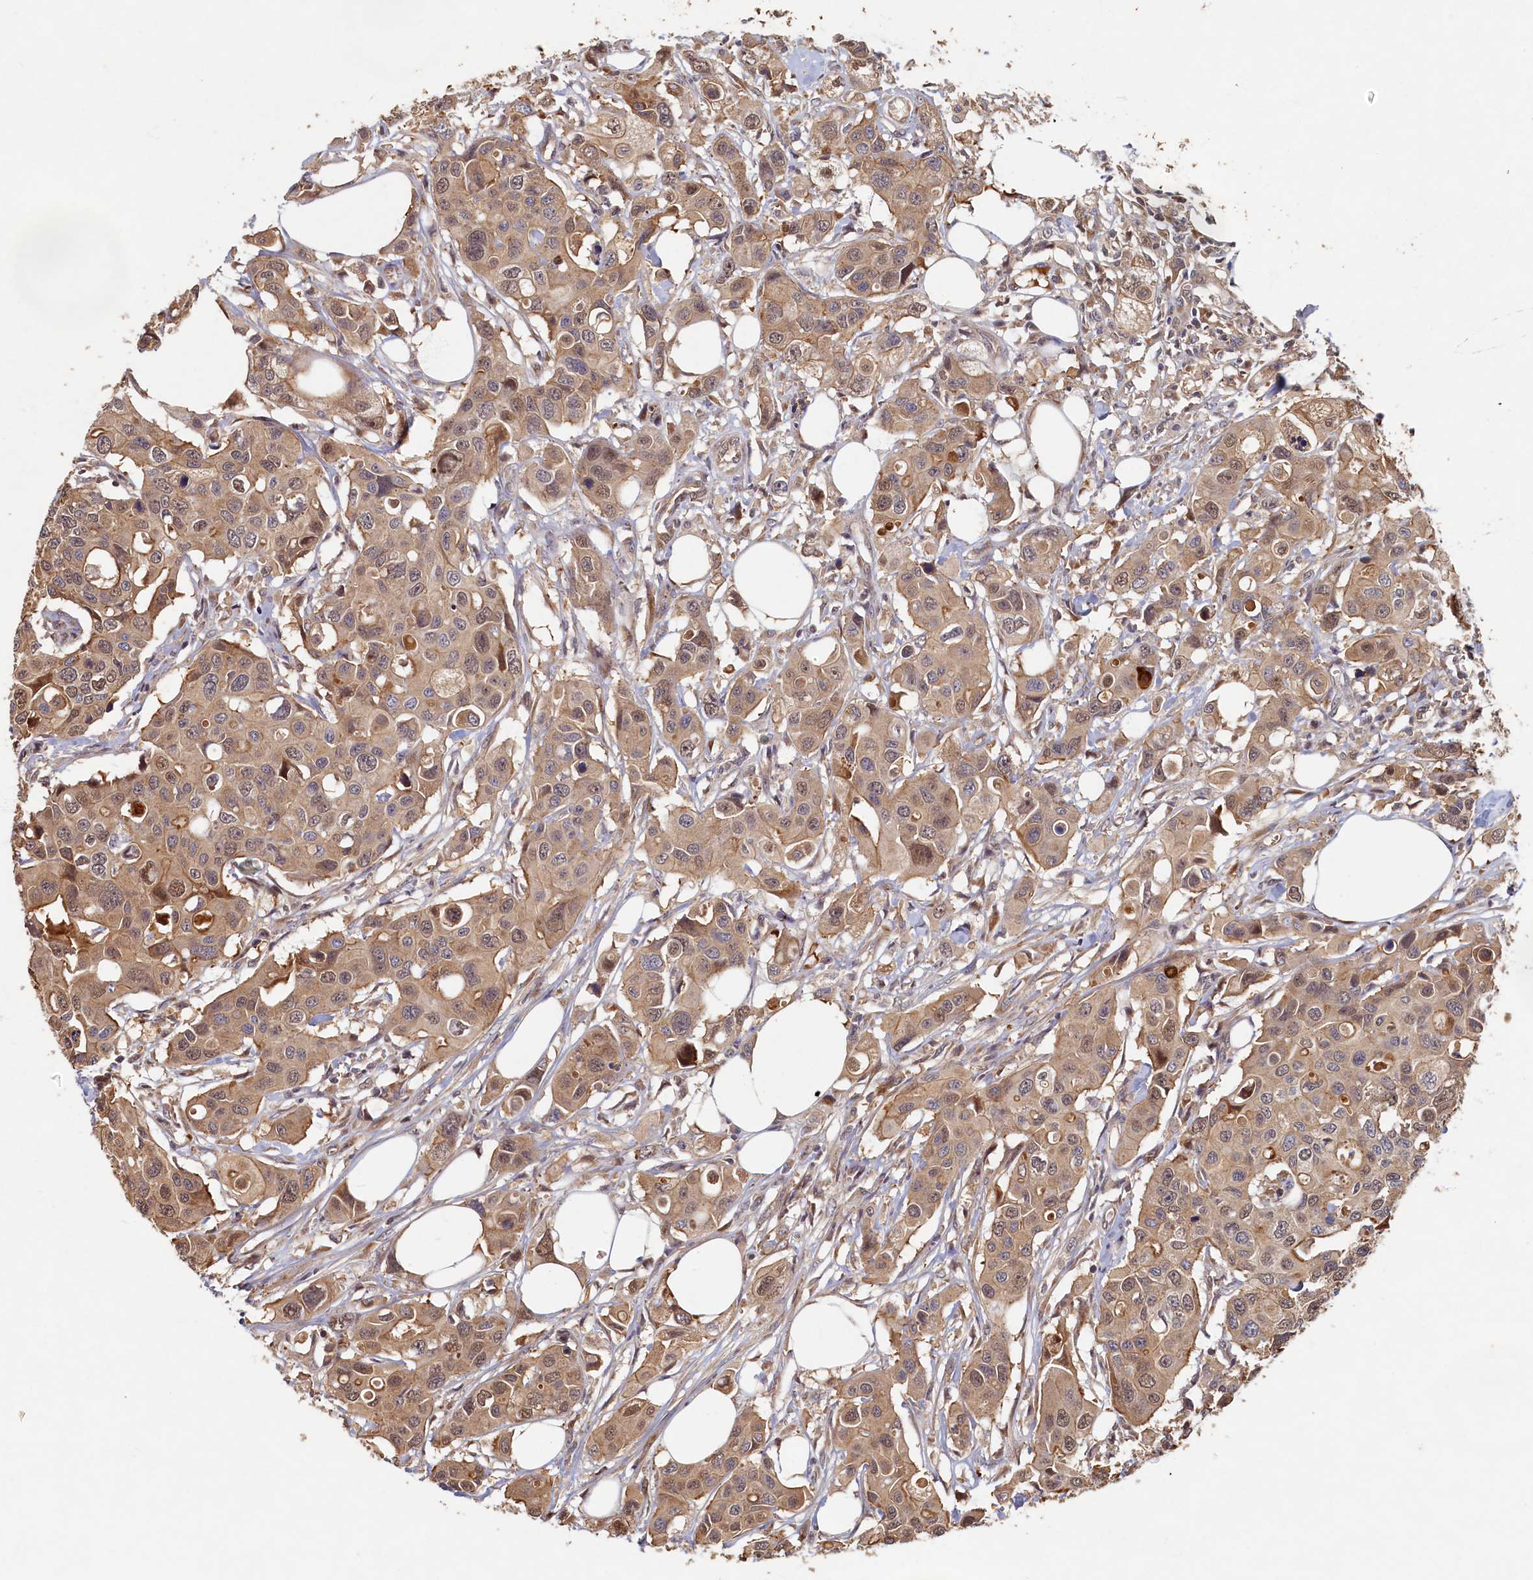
{"staining": {"intensity": "weak", "quantity": ">75%", "location": "cytoplasmic/membranous"}, "tissue": "colorectal cancer", "cell_type": "Tumor cells", "image_type": "cancer", "snomed": [{"axis": "morphology", "description": "Adenocarcinoma, NOS"}, {"axis": "topography", "description": "Colon"}], "caption": "Protein analysis of adenocarcinoma (colorectal) tissue shows weak cytoplasmic/membranous staining in about >75% of tumor cells.", "gene": "LCMT2", "patient": {"sex": "male", "age": 77}}